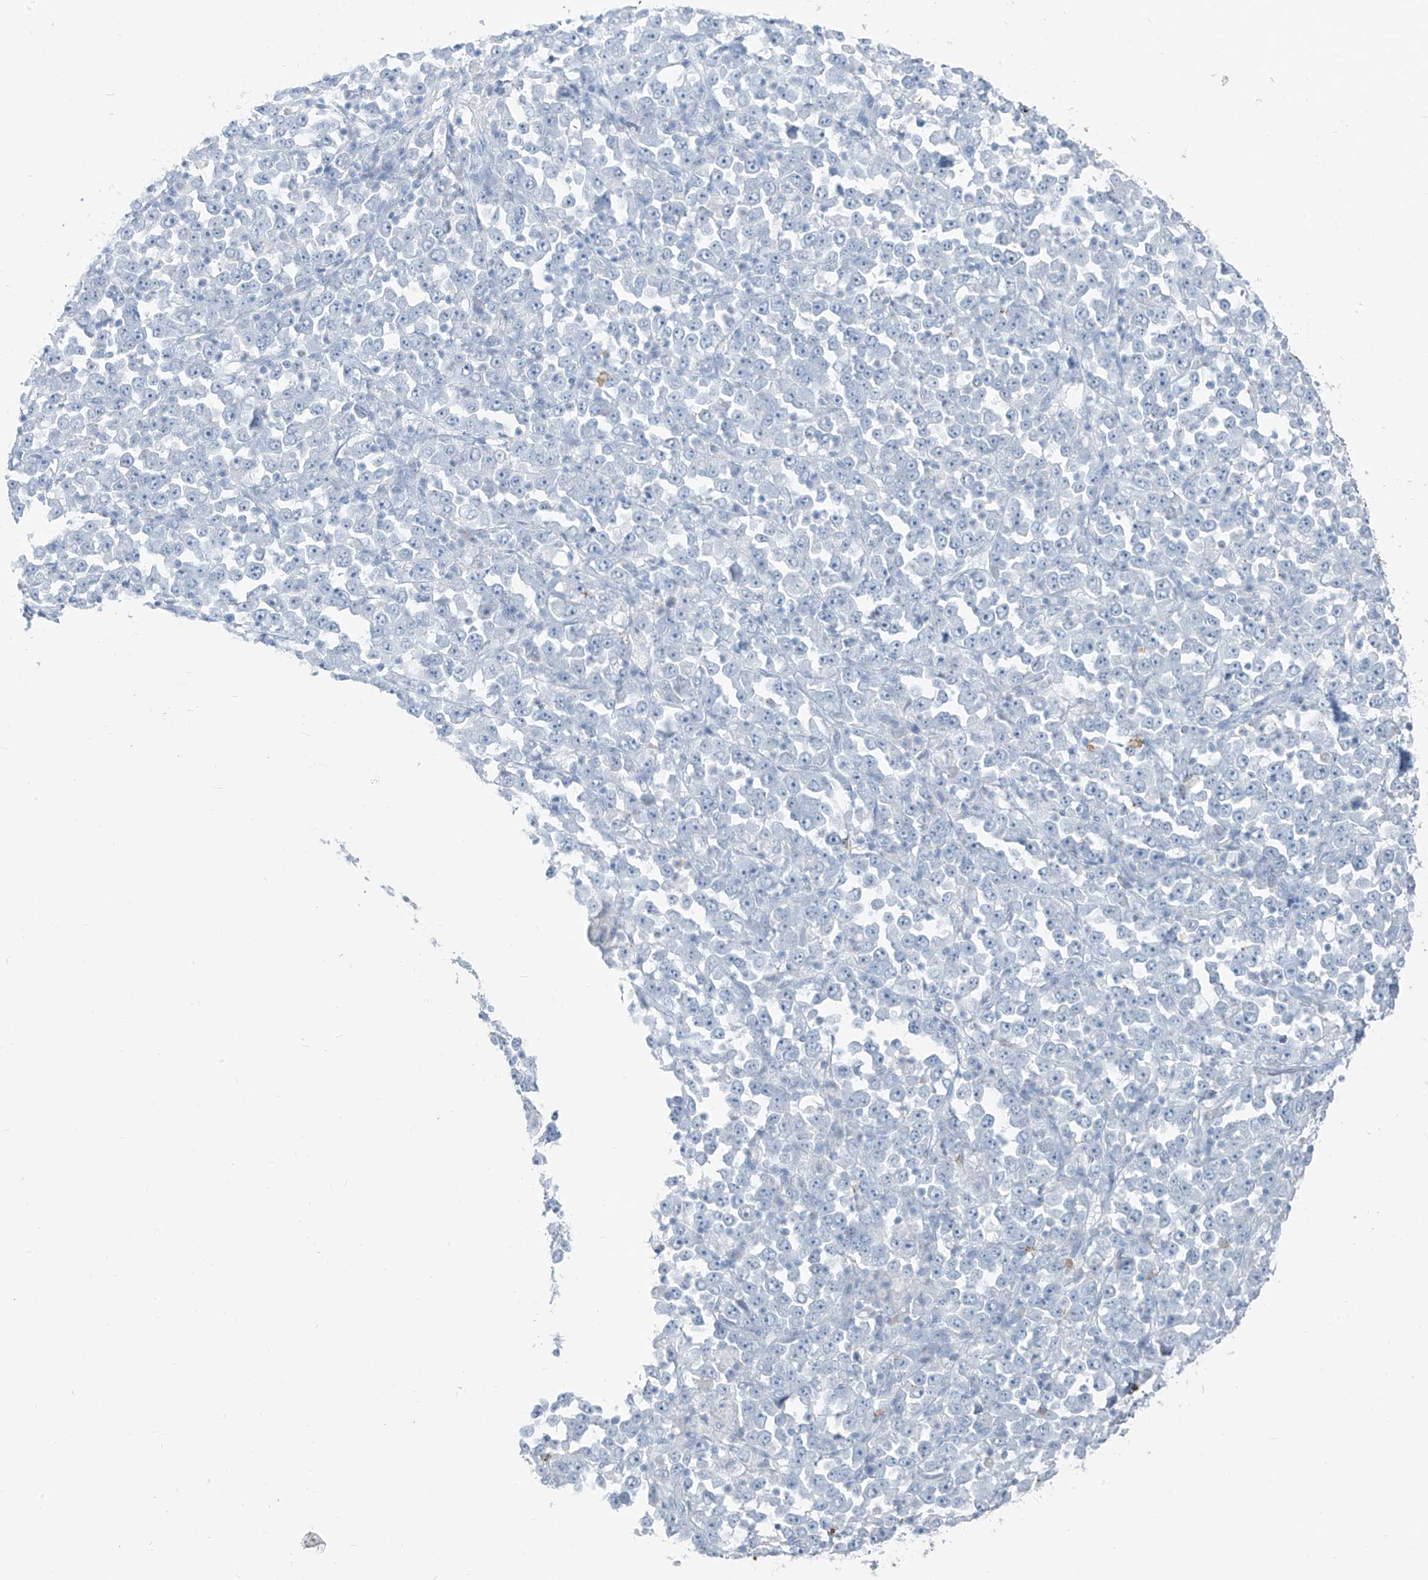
{"staining": {"intensity": "negative", "quantity": "none", "location": "none"}, "tissue": "stomach cancer", "cell_type": "Tumor cells", "image_type": "cancer", "snomed": [{"axis": "morphology", "description": "Normal tissue, NOS"}, {"axis": "morphology", "description": "Adenocarcinoma, NOS"}, {"axis": "topography", "description": "Stomach, upper"}, {"axis": "topography", "description": "Stomach"}], "caption": "This photomicrograph is of stomach adenocarcinoma stained with IHC to label a protein in brown with the nuclei are counter-stained blue. There is no staining in tumor cells.", "gene": "CX3CR1", "patient": {"sex": "male", "age": 59}}